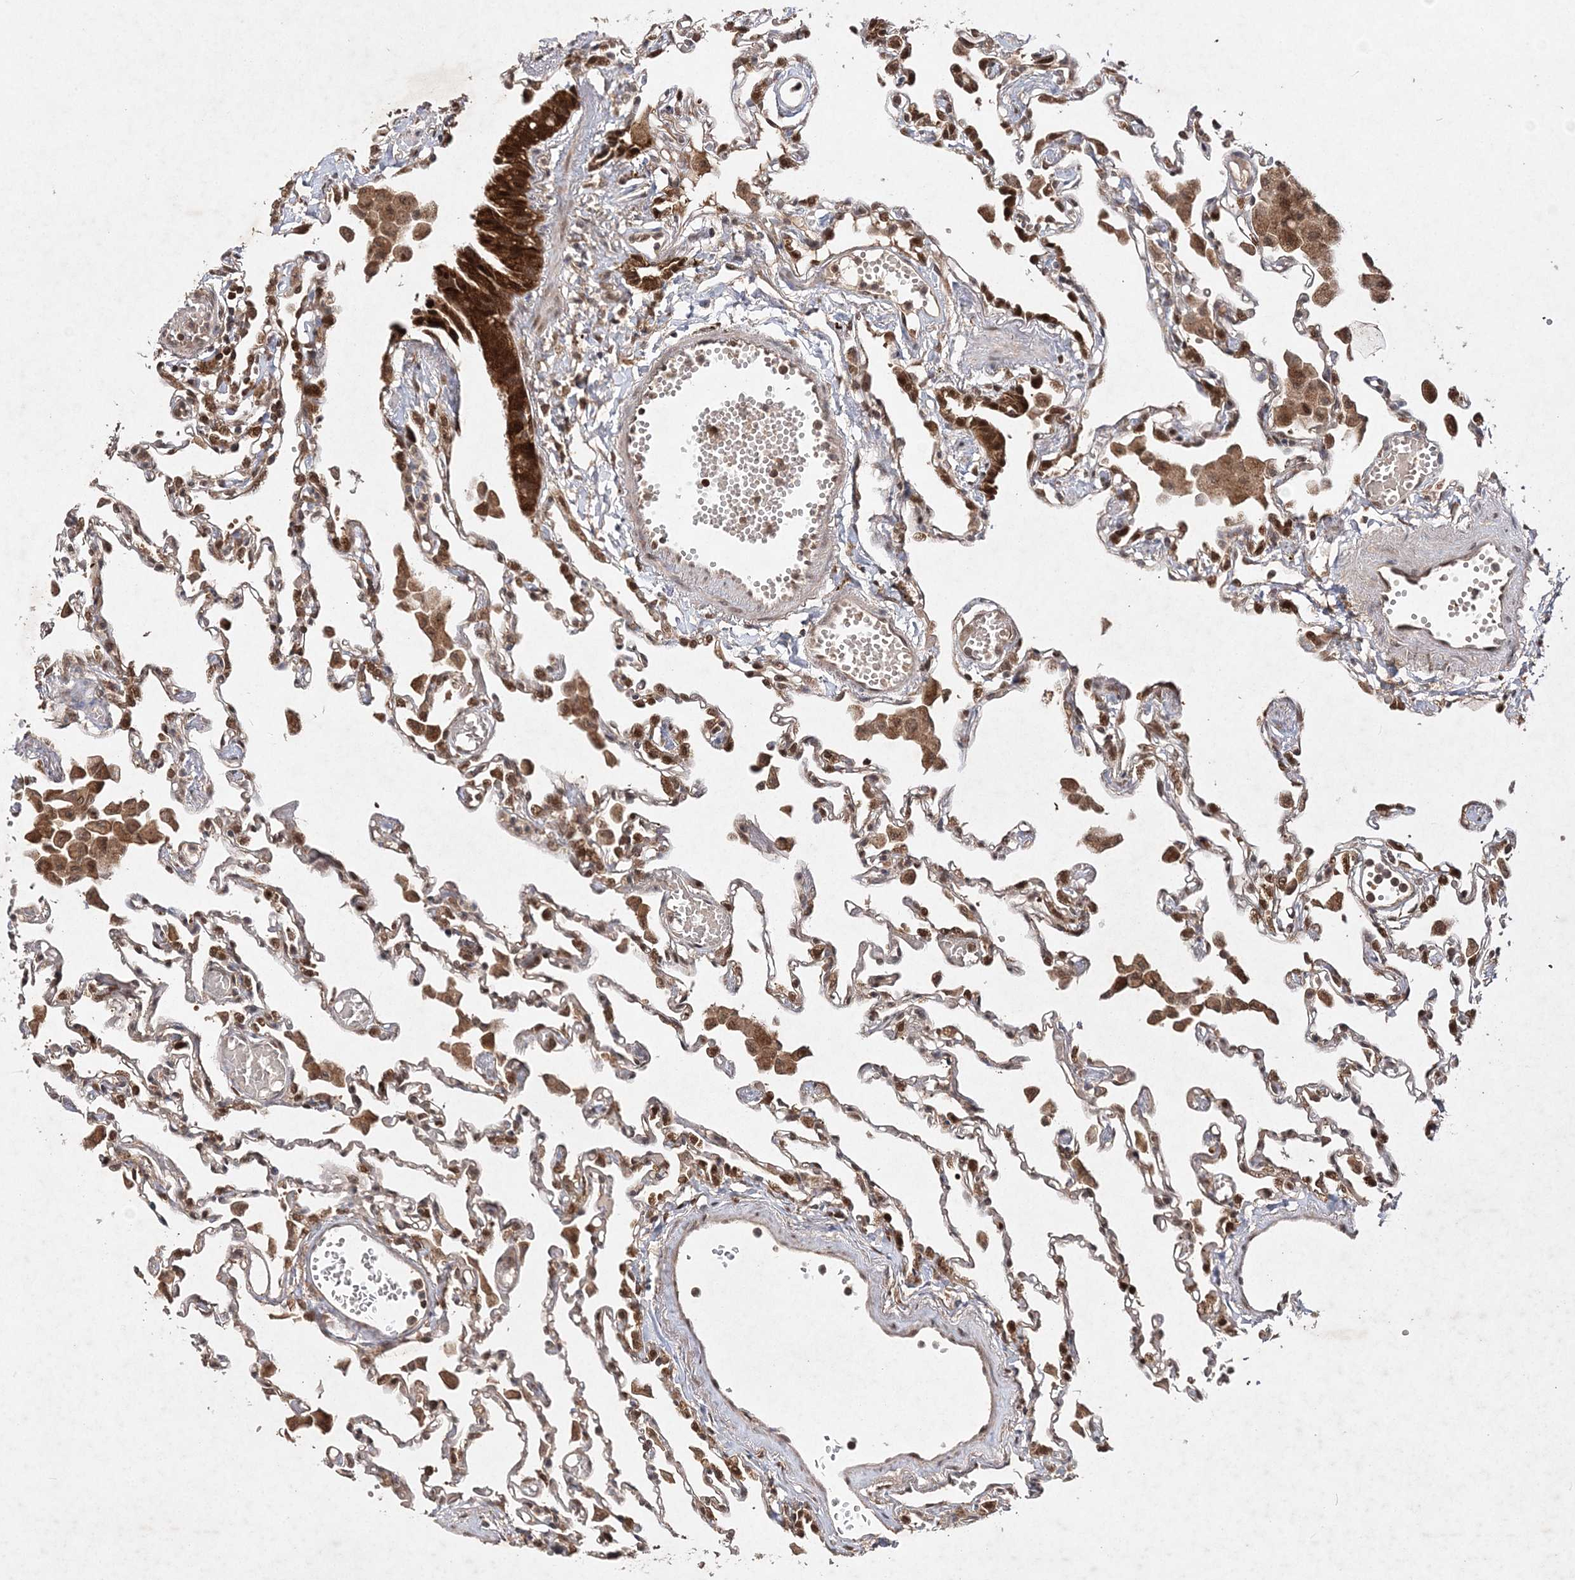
{"staining": {"intensity": "moderate", "quantity": ">75%", "location": "cytoplasmic/membranous,nuclear"}, "tissue": "lung", "cell_type": "Alveolar cells", "image_type": "normal", "snomed": [{"axis": "morphology", "description": "Normal tissue, NOS"}, {"axis": "topography", "description": "Bronchus"}, {"axis": "topography", "description": "Lung"}], "caption": "Immunohistochemistry (IHC) of normal lung displays medium levels of moderate cytoplasmic/membranous,nuclear positivity in about >75% of alveolar cells. (DAB = brown stain, brightfield microscopy at high magnification).", "gene": "NIF3L1", "patient": {"sex": "female", "age": 49}}